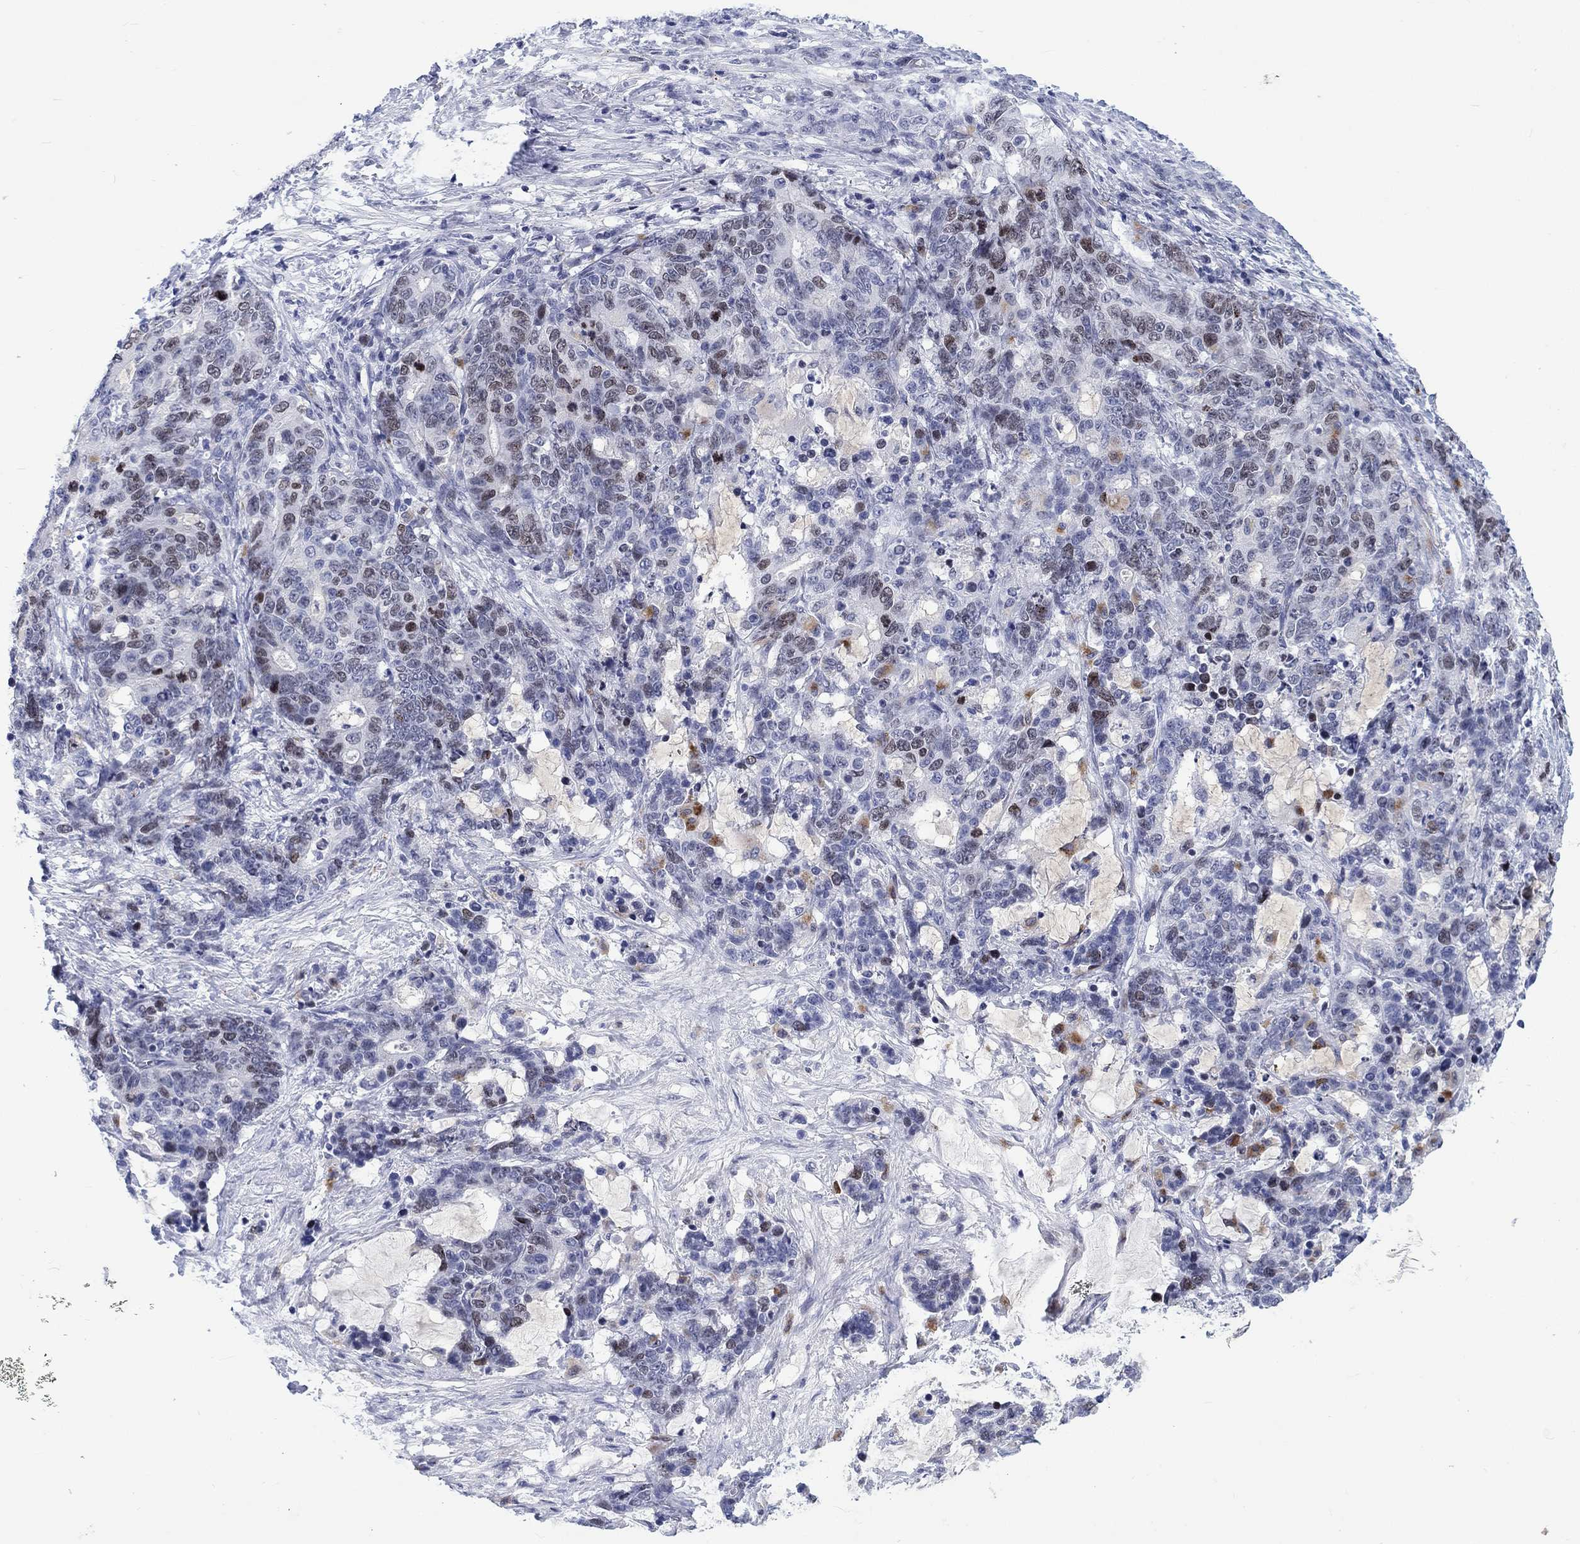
{"staining": {"intensity": "moderate", "quantity": "<25%", "location": "nuclear"}, "tissue": "stomach cancer", "cell_type": "Tumor cells", "image_type": "cancer", "snomed": [{"axis": "morphology", "description": "Normal tissue, NOS"}, {"axis": "morphology", "description": "Adenocarcinoma, NOS"}, {"axis": "topography", "description": "Stomach"}], "caption": "DAB (3,3'-diaminobenzidine) immunohistochemical staining of stomach cancer (adenocarcinoma) exhibits moderate nuclear protein expression in about <25% of tumor cells.", "gene": "CDCA2", "patient": {"sex": "female", "age": 64}}